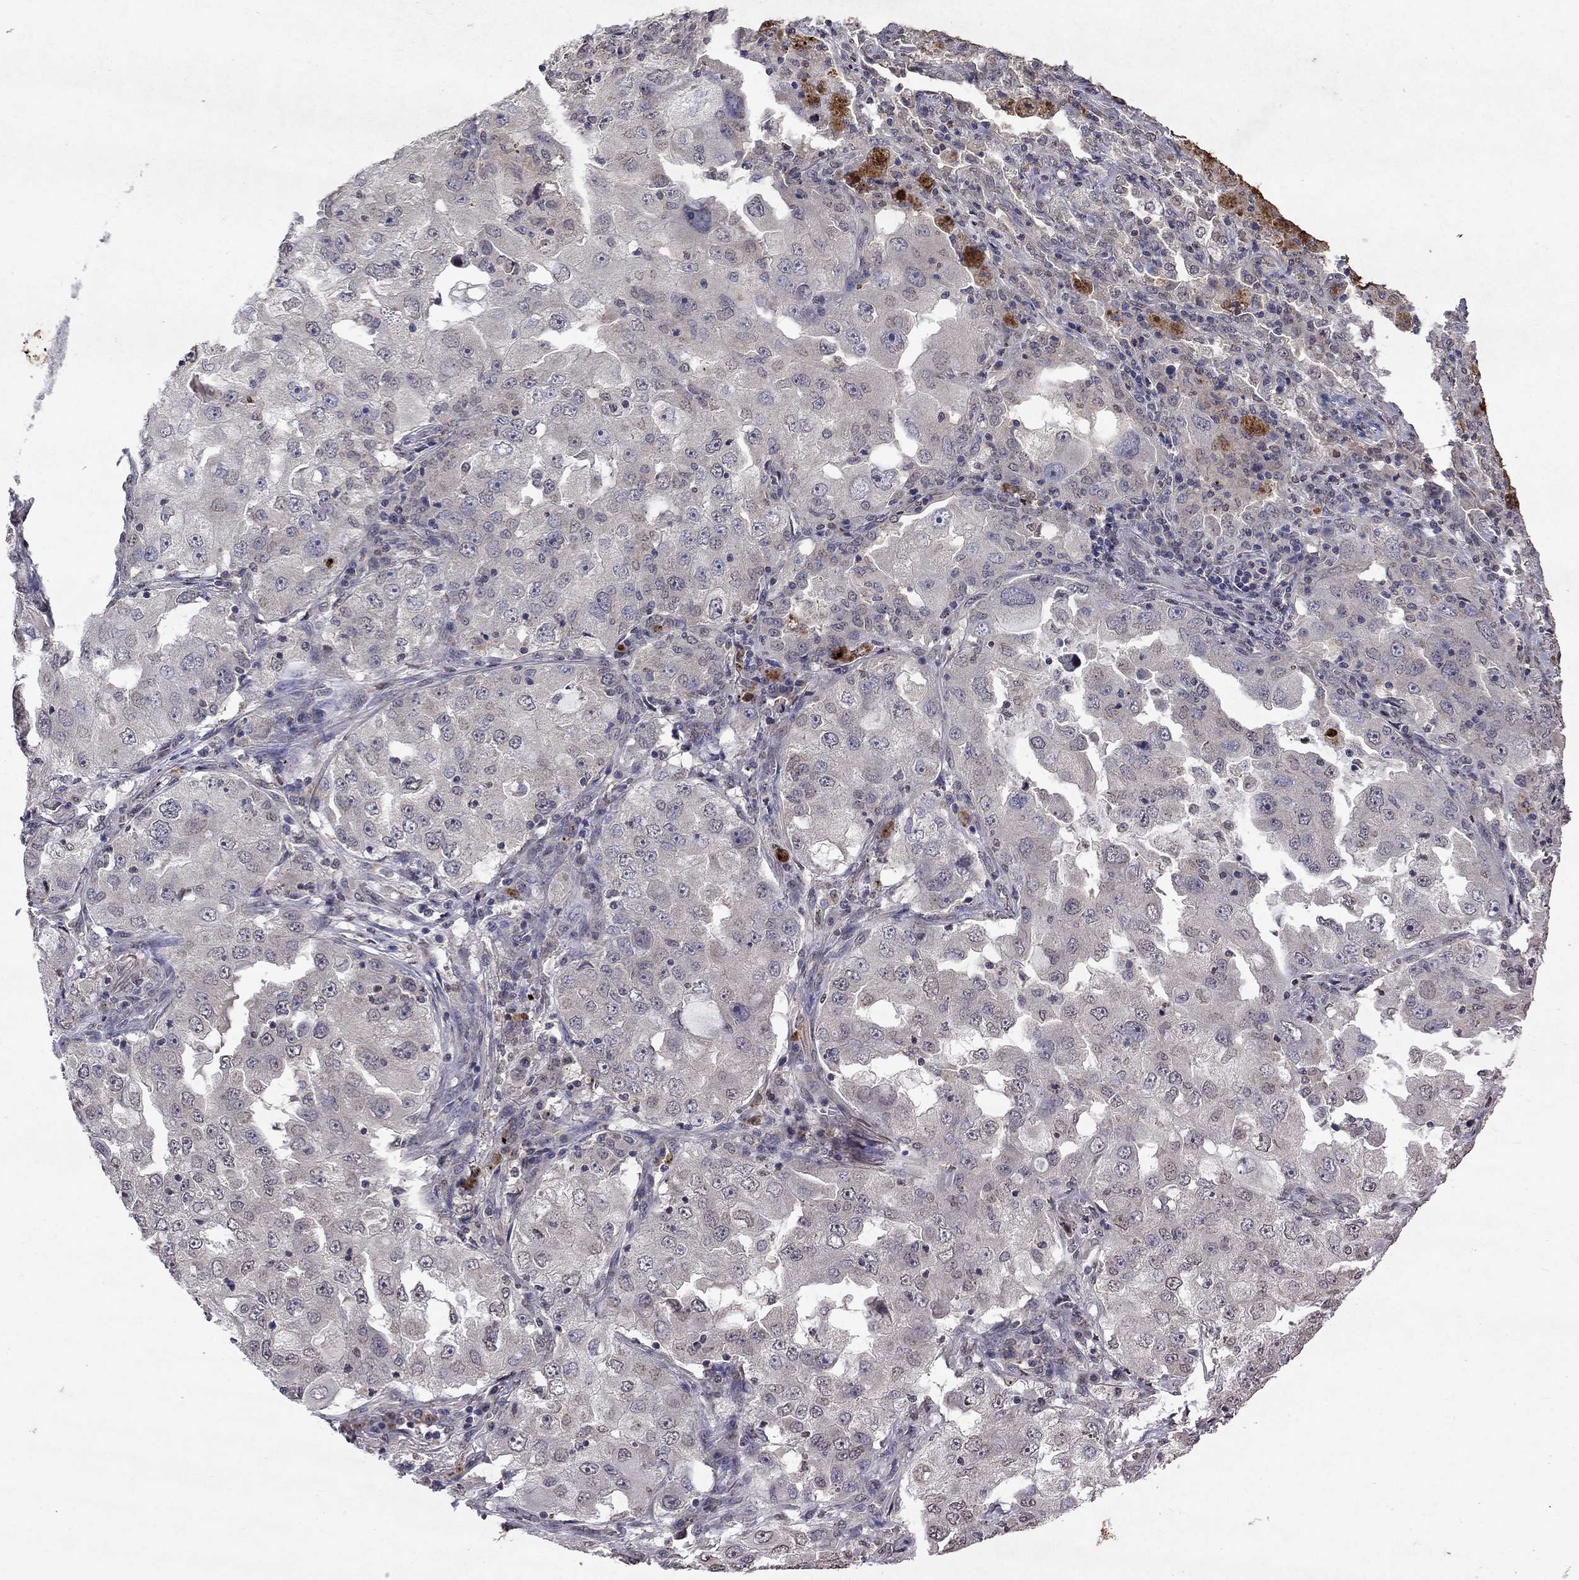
{"staining": {"intensity": "negative", "quantity": "none", "location": "none"}, "tissue": "lung cancer", "cell_type": "Tumor cells", "image_type": "cancer", "snomed": [{"axis": "morphology", "description": "Adenocarcinoma, NOS"}, {"axis": "topography", "description": "Lung"}], "caption": "Immunohistochemical staining of human lung cancer (adenocarcinoma) exhibits no significant expression in tumor cells.", "gene": "TTC38", "patient": {"sex": "female", "age": 61}}